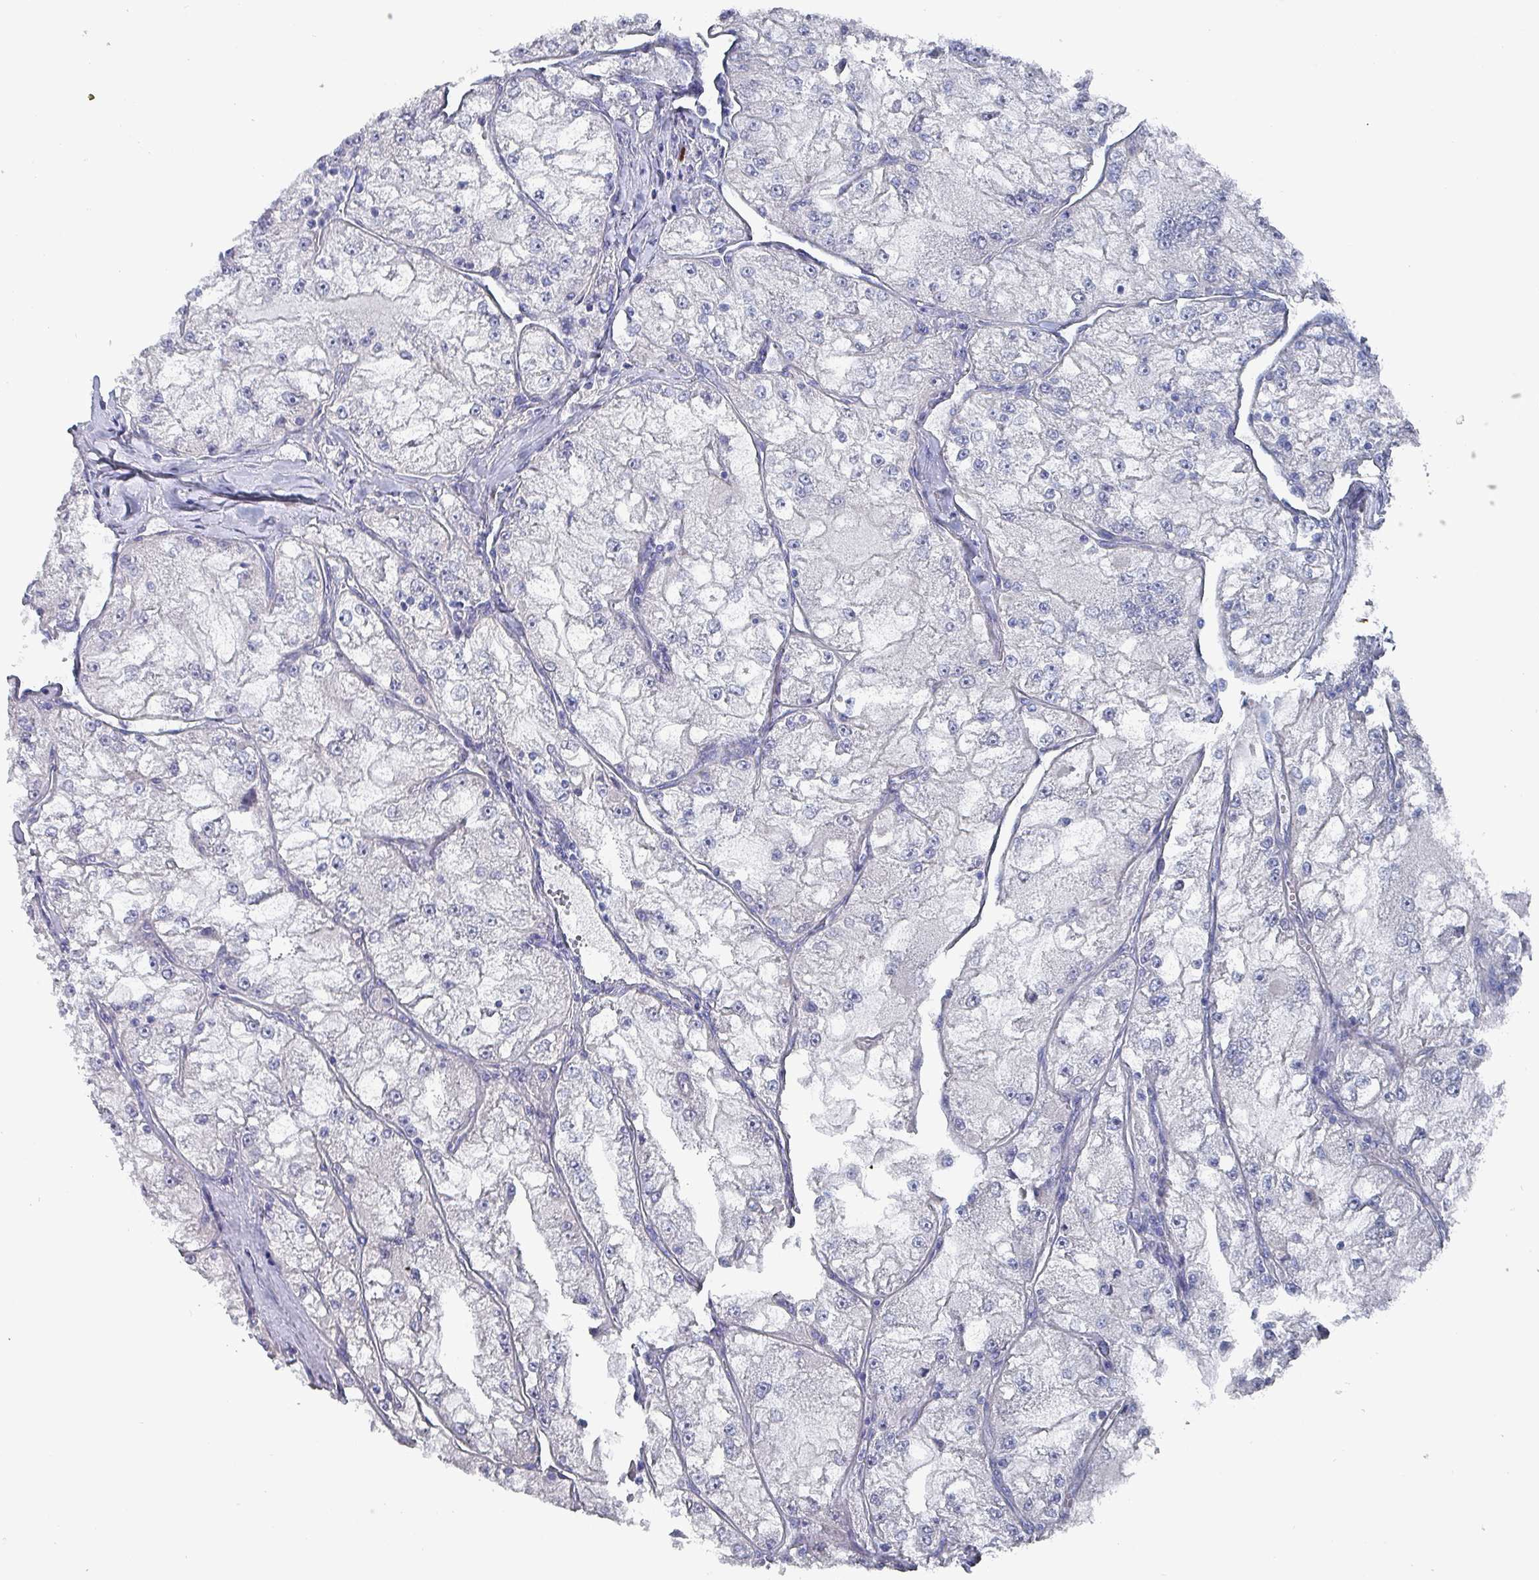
{"staining": {"intensity": "negative", "quantity": "none", "location": "none"}, "tissue": "renal cancer", "cell_type": "Tumor cells", "image_type": "cancer", "snomed": [{"axis": "morphology", "description": "Adenocarcinoma, NOS"}, {"axis": "topography", "description": "Kidney"}], "caption": "This is a micrograph of immunohistochemistry staining of renal cancer (adenocarcinoma), which shows no positivity in tumor cells.", "gene": "DRD5", "patient": {"sex": "female", "age": 72}}